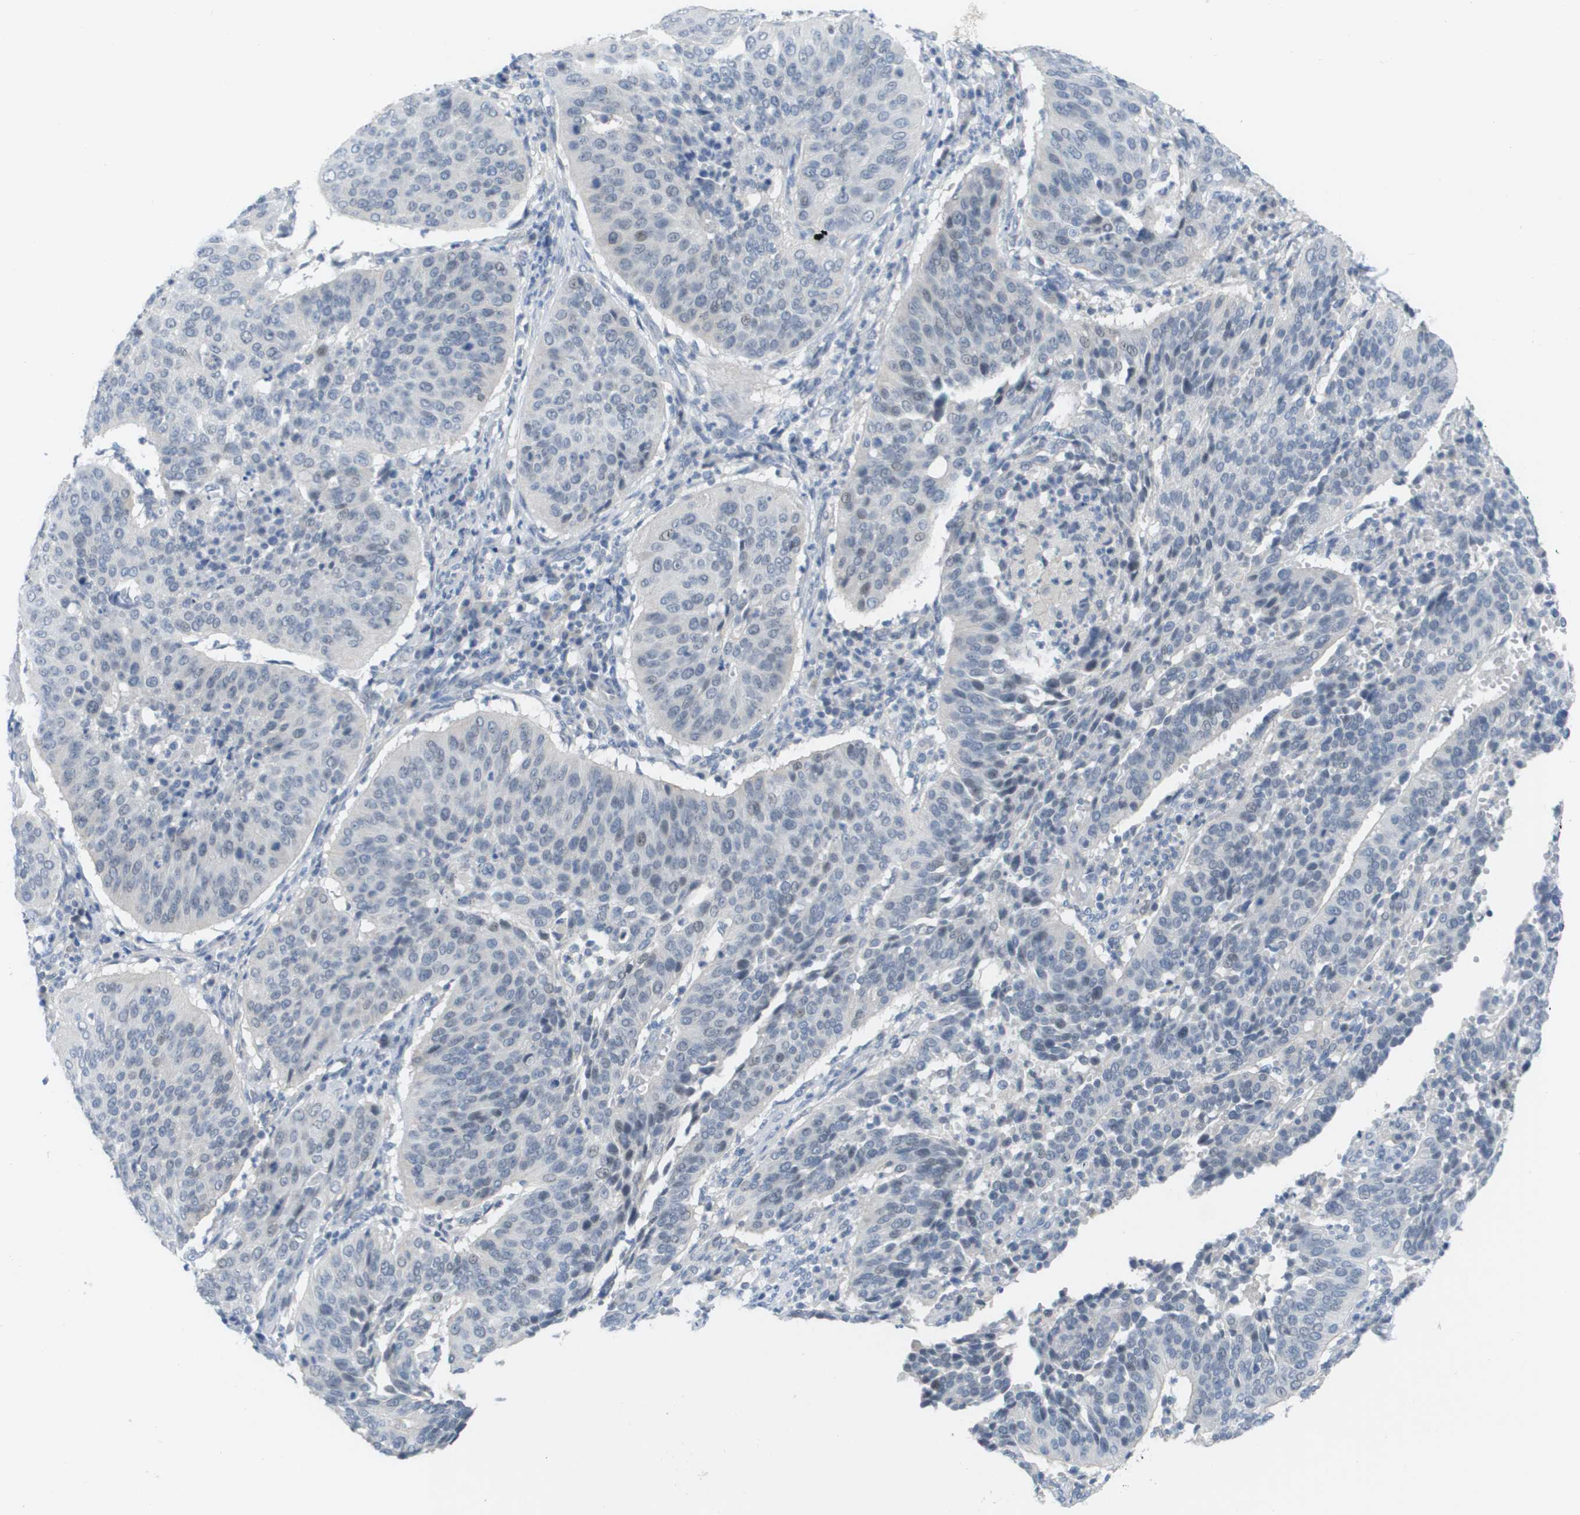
{"staining": {"intensity": "negative", "quantity": "none", "location": "none"}, "tissue": "cervical cancer", "cell_type": "Tumor cells", "image_type": "cancer", "snomed": [{"axis": "morphology", "description": "Normal tissue, NOS"}, {"axis": "morphology", "description": "Squamous cell carcinoma, NOS"}, {"axis": "topography", "description": "Cervix"}], "caption": "The image demonstrates no significant staining in tumor cells of cervical cancer (squamous cell carcinoma).", "gene": "PDE4A", "patient": {"sex": "female", "age": 39}}